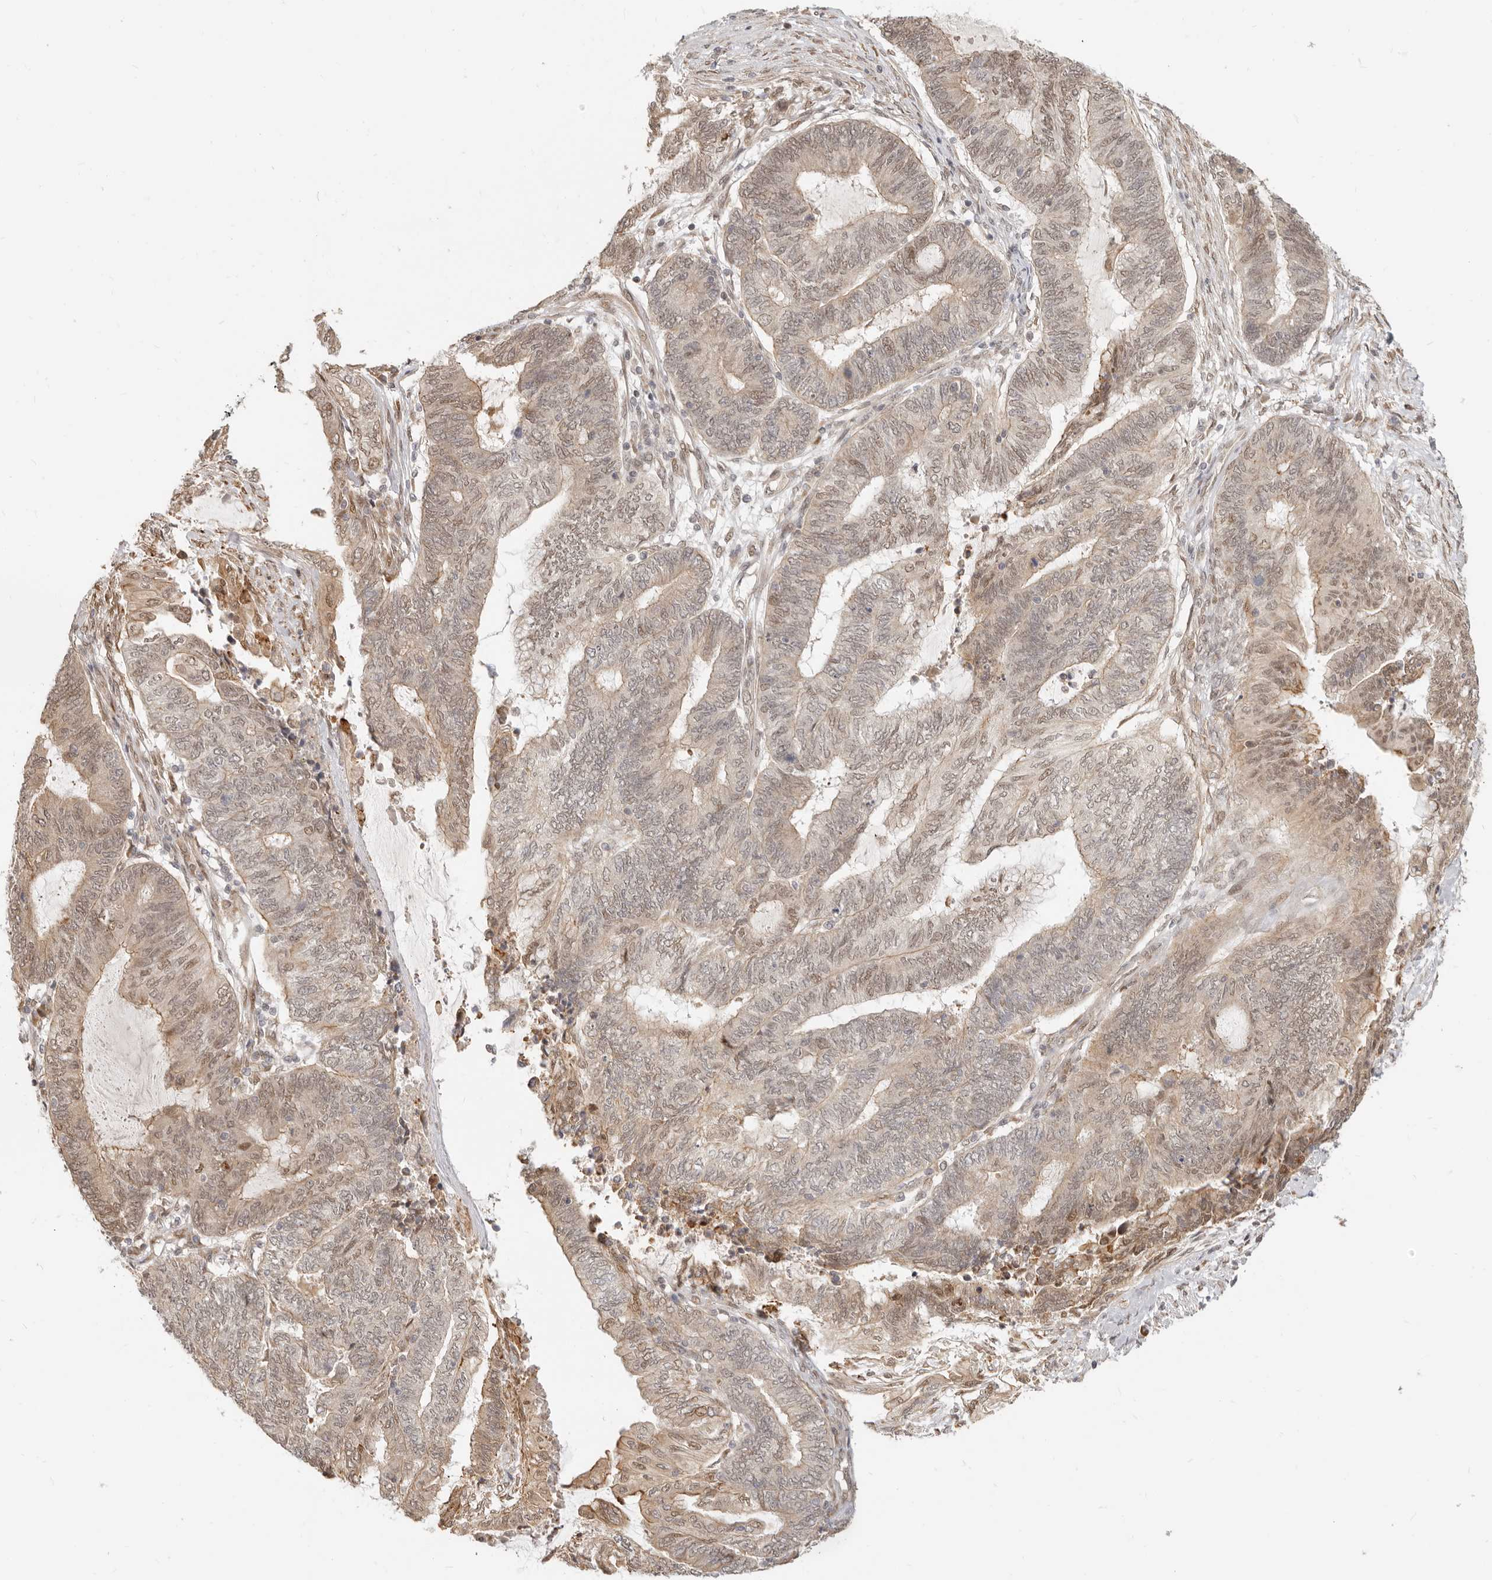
{"staining": {"intensity": "weak", "quantity": "25%-75%", "location": "cytoplasmic/membranous,nuclear"}, "tissue": "endometrial cancer", "cell_type": "Tumor cells", "image_type": "cancer", "snomed": [{"axis": "morphology", "description": "Adenocarcinoma, NOS"}, {"axis": "topography", "description": "Uterus"}, {"axis": "topography", "description": "Endometrium"}], "caption": "The image displays staining of endometrial adenocarcinoma, revealing weak cytoplasmic/membranous and nuclear protein expression (brown color) within tumor cells.", "gene": "TUFT1", "patient": {"sex": "female", "age": 70}}